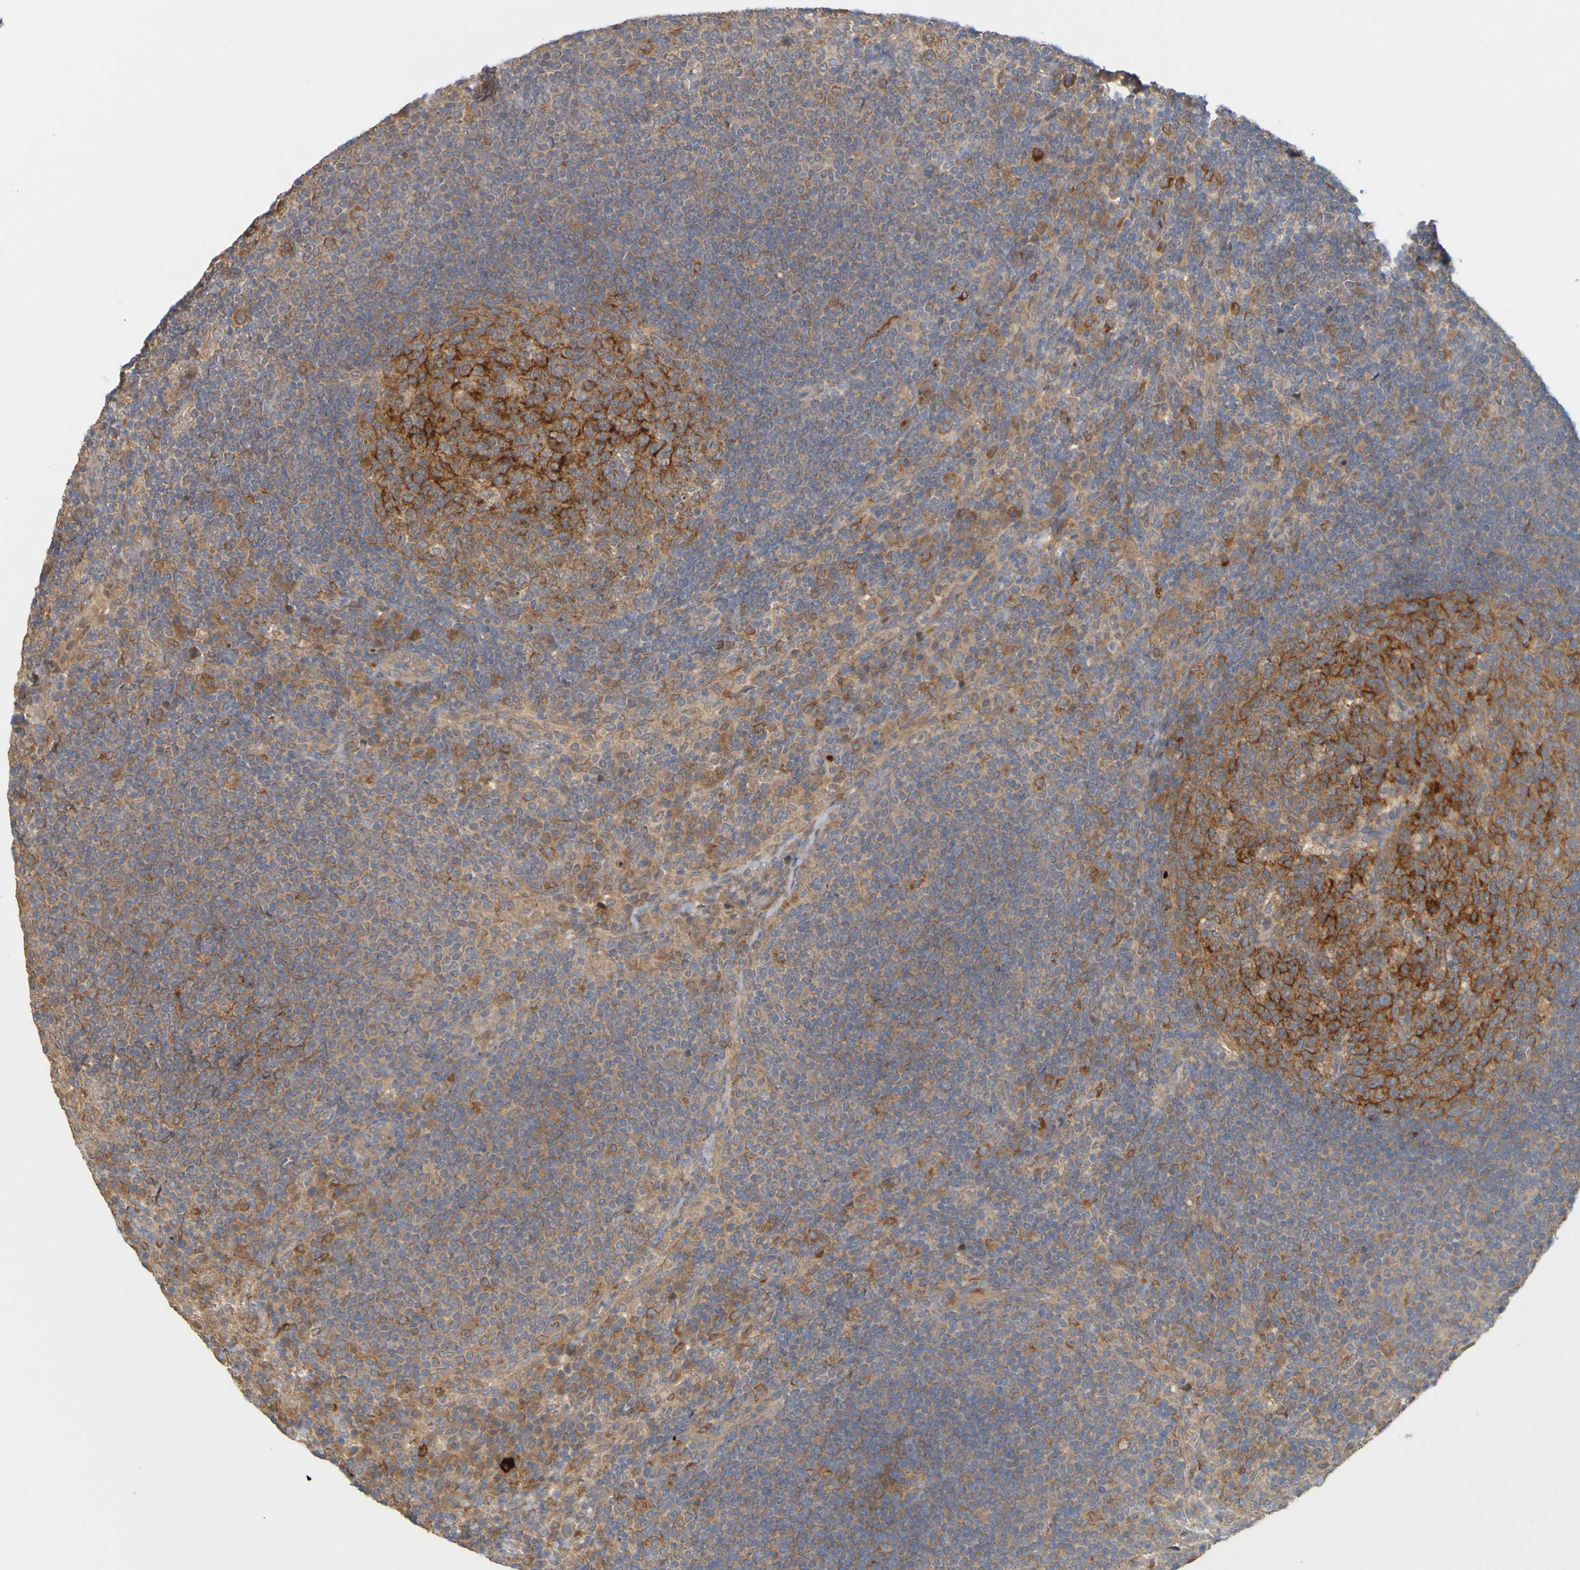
{"staining": {"intensity": "strong", "quantity": ">75%", "location": "cytoplasmic/membranous"}, "tissue": "lymph node", "cell_type": "Germinal center cells", "image_type": "normal", "snomed": [{"axis": "morphology", "description": "Normal tissue, NOS"}, {"axis": "topography", "description": "Lymph node"}], "caption": "A high-resolution histopathology image shows IHC staining of unremarkable lymph node, which displays strong cytoplasmic/membranous staining in about >75% of germinal center cells.", "gene": "NAV2", "patient": {"sex": "female", "age": 53}}